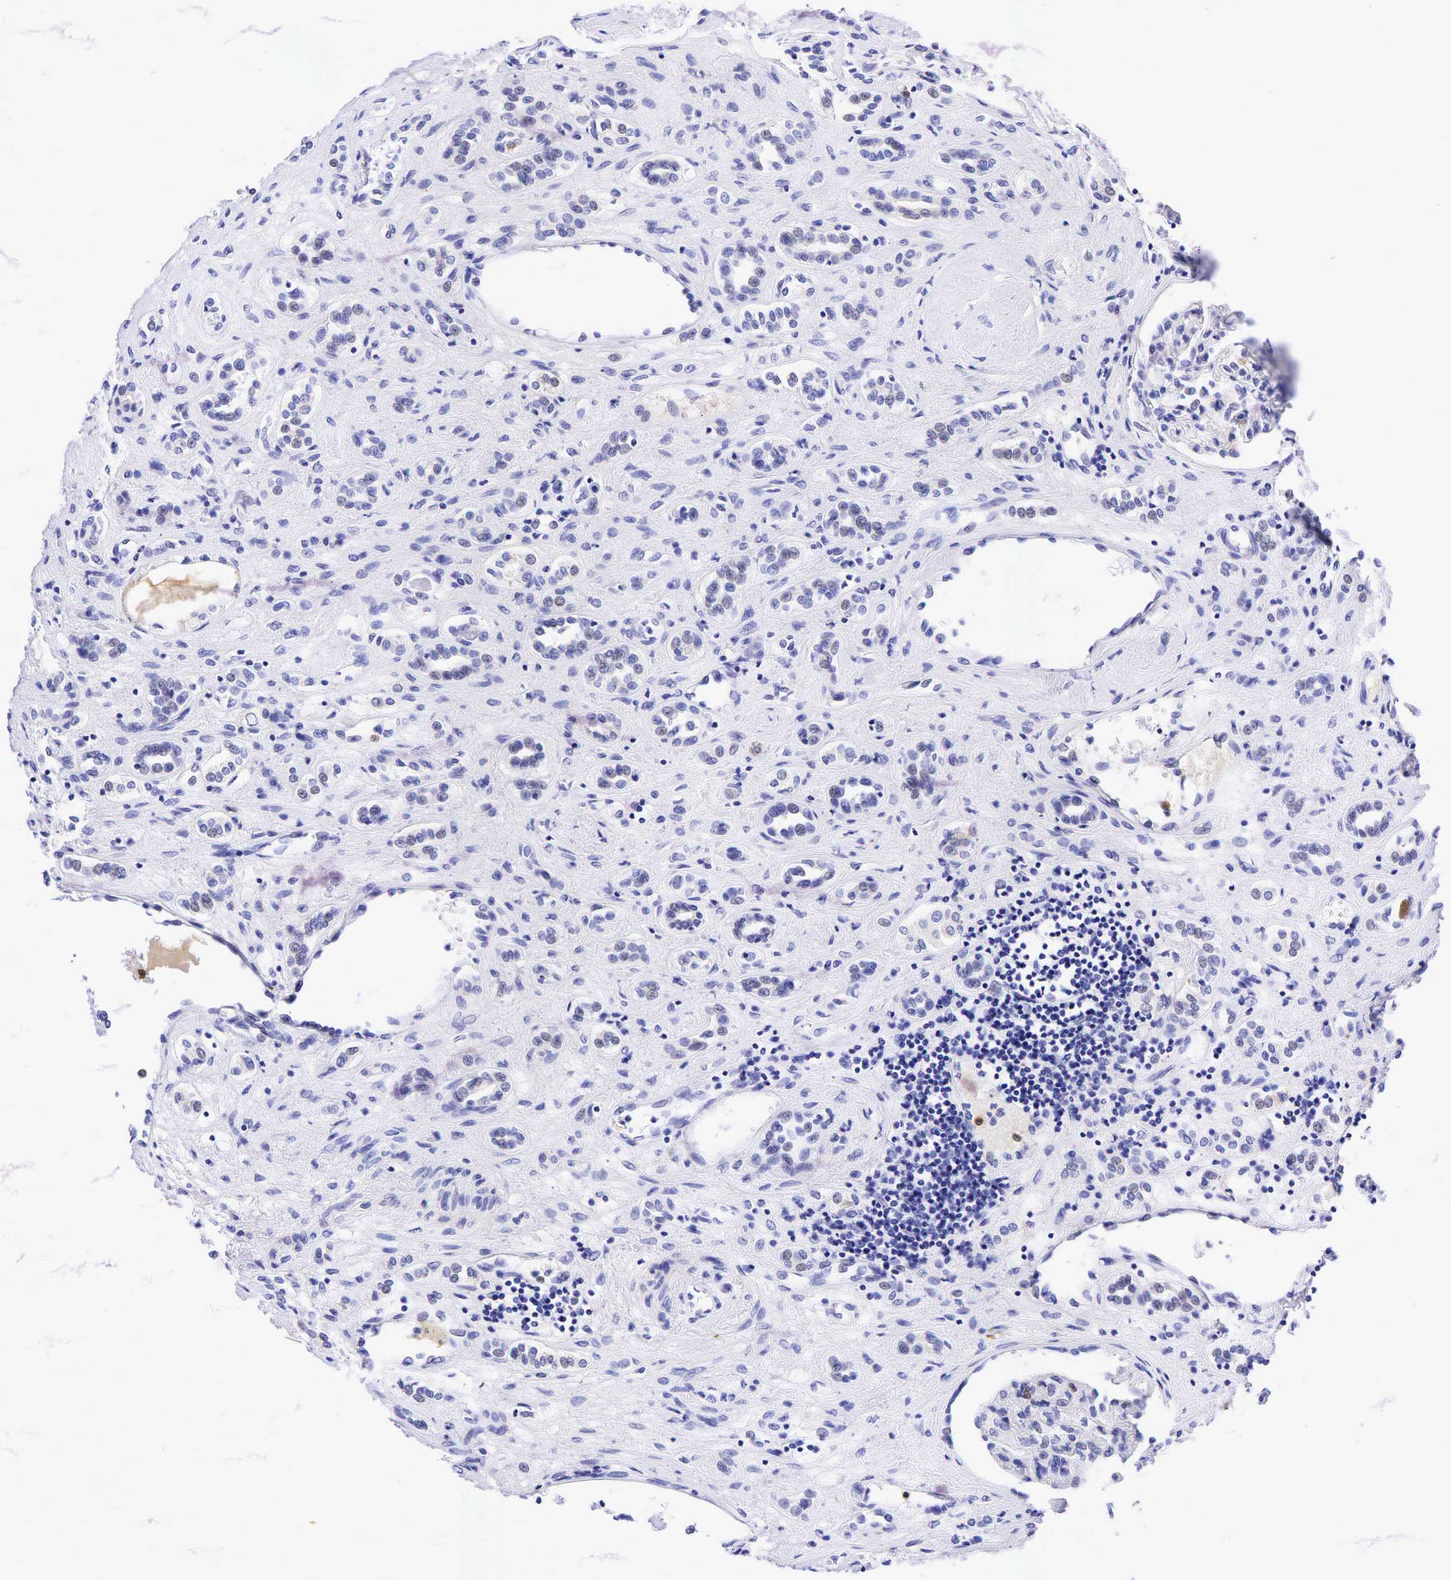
{"staining": {"intensity": "negative", "quantity": "none", "location": "none"}, "tissue": "renal cancer", "cell_type": "Tumor cells", "image_type": "cancer", "snomed": [{"axis": "morphology", "description": "Adenocarcinoma, NOS"}, {"axis": "topography", "description": "Kidney"}], "caption": "Immunohistochemistry (IHC) micrograph of neoplastic tissue: renal adenocarcinoma stained with DAB (3,3'-diaminobenzidine) exhibits no significant protein positivity in tumor cells.", "gene": "TNFRSF8", "patient": {"sex": "male", "age": 57}}